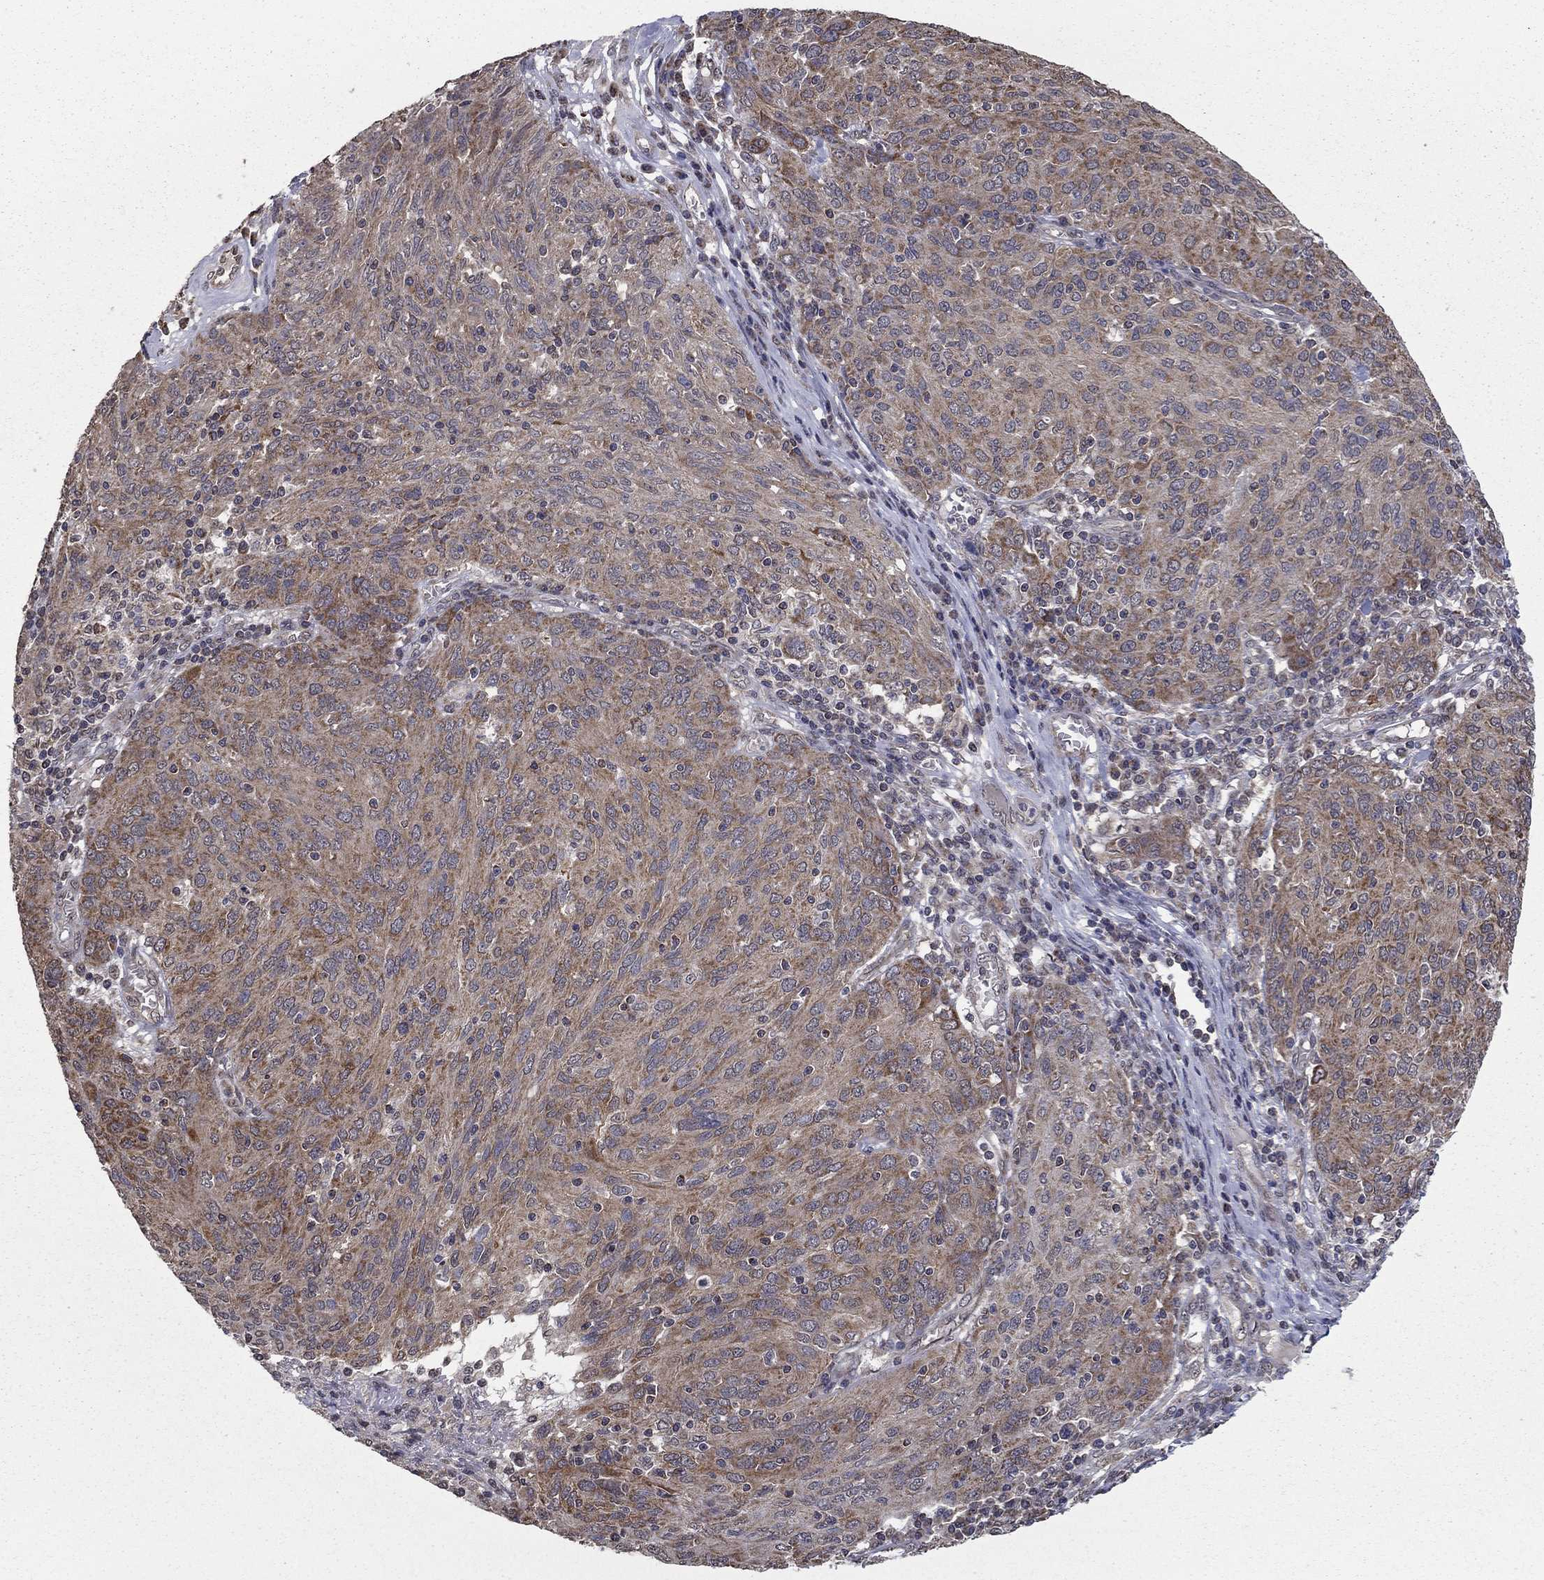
{"staining": {"intensity": "moderate", "quantity": "25%-75%", "location": "cytoplasmic/membranous"}, "tissue": "ovarian cancer", "cell_type": "Tumor cells", "image_type": "cancer", "snomed": [{"axis": "morphology", "description": "Carcinoma, endometroid"}, {"axis": "topography", "description": "Ovary"}], "caption": "A brown stain labels moderate cytoplasmic/membranous expression of a protein in human ovarian cancer (endometroid carcinoma) tumor cells.", "gene": "SLC2A13", "patient": {"sex": "female", "age": 50}}